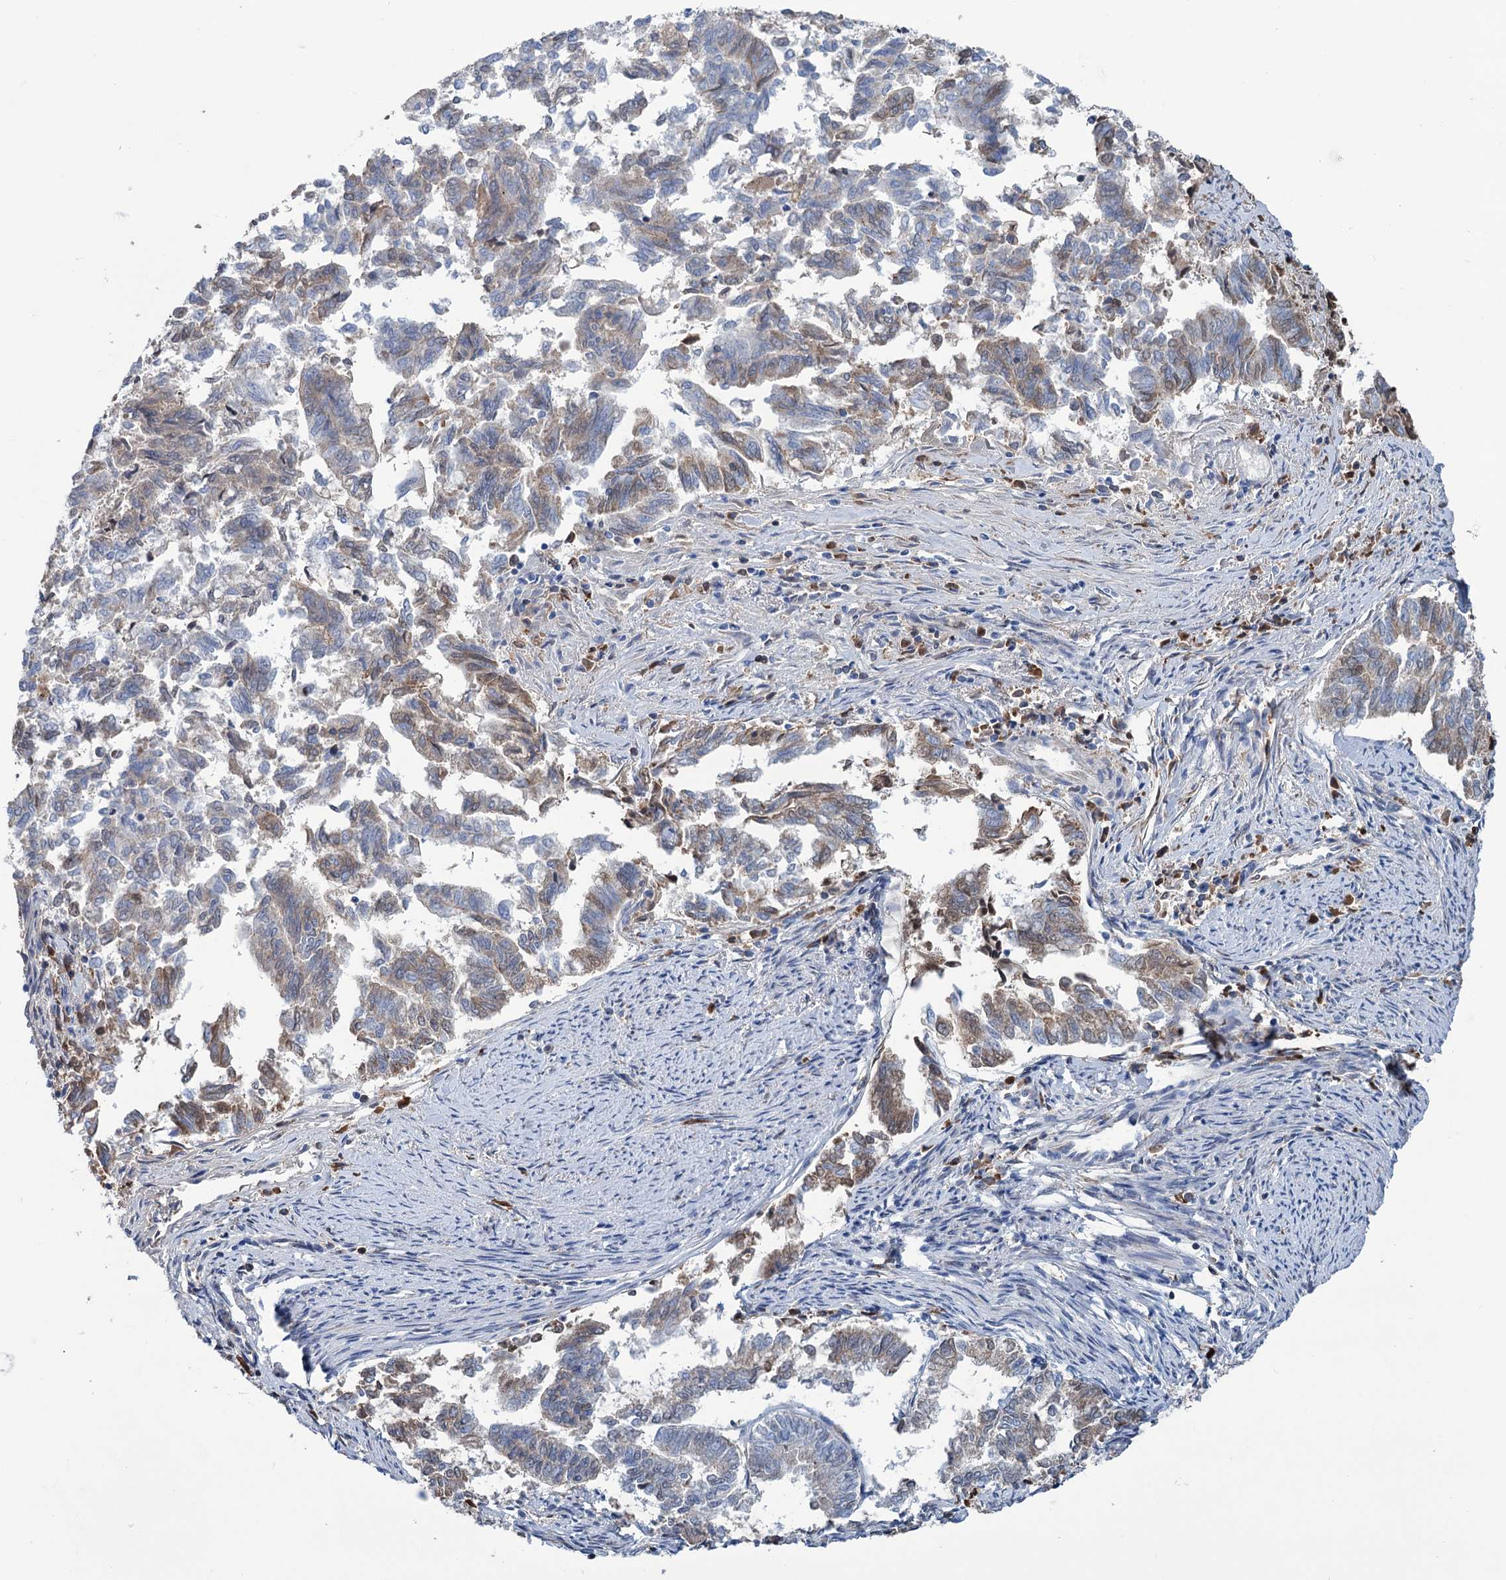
{"staining": {"intensity": "weak", "quantity": "25%-75%", "location": "cytoplasmic/membranous"}, "tissue": "endometrial cancer", "cell_type": "Tumor cells", "image_type": "cancer", "snomed": [{"axis": "morphology", "description": "Adenocarcinoma, NOS"}, {"axis": "topography", "description": "Endometrium"}], "caption": "DAB (3,3'-diaminobenzidine) immunohistochemical staining of human endometrial cancer reveals weak cytoplasmic/membranous protein expression in about 25%-75% of tumor cells. (brown staining indicates protein expression, while blue staining denotes nuclei).", "gene": "LPIN1", "patient": {"sex": "female", "age": 79}}